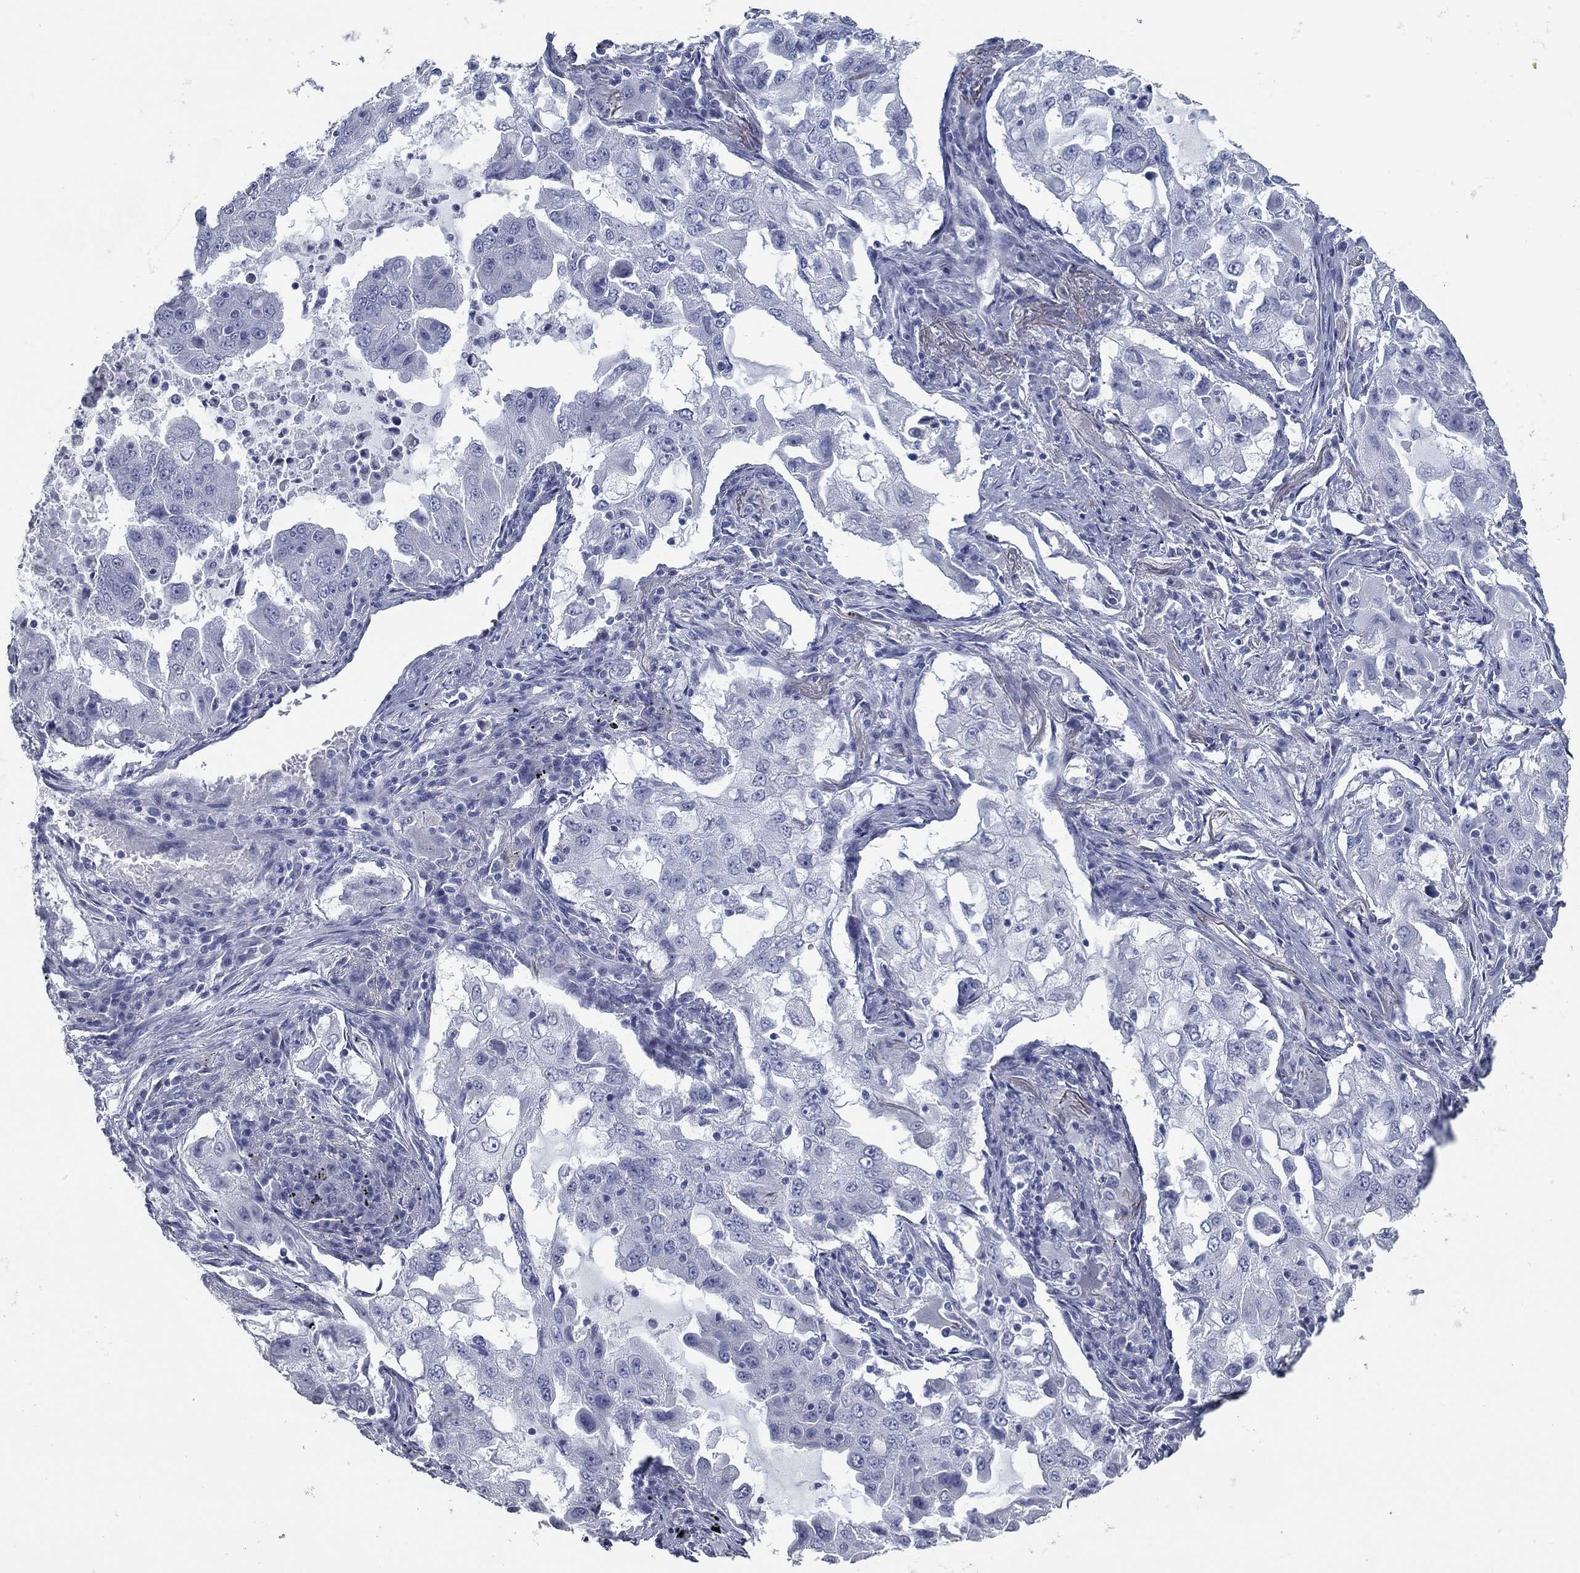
{"staining": {"intensity": "negative", "quantity": "none", "location": "none"}, "tissue": "lung cancer", "cell_type": "Tumor cells", "image_type": "cancer", "snomed": [{"axis": "morphology", "description": "Adenocarcinoma, NOS"}, {"axis": "topography", "description": "Lung"}], "caption": "Immunohistochemical staining of human adenocarcinoma (lung) shows no significant expression in tumor cells. The staining is performed using DAB brown chromogen with nuclei counter-stained in using hematoxylin.", "gene": "TAC1", "patient": {"sex": "female", "age": 61}}